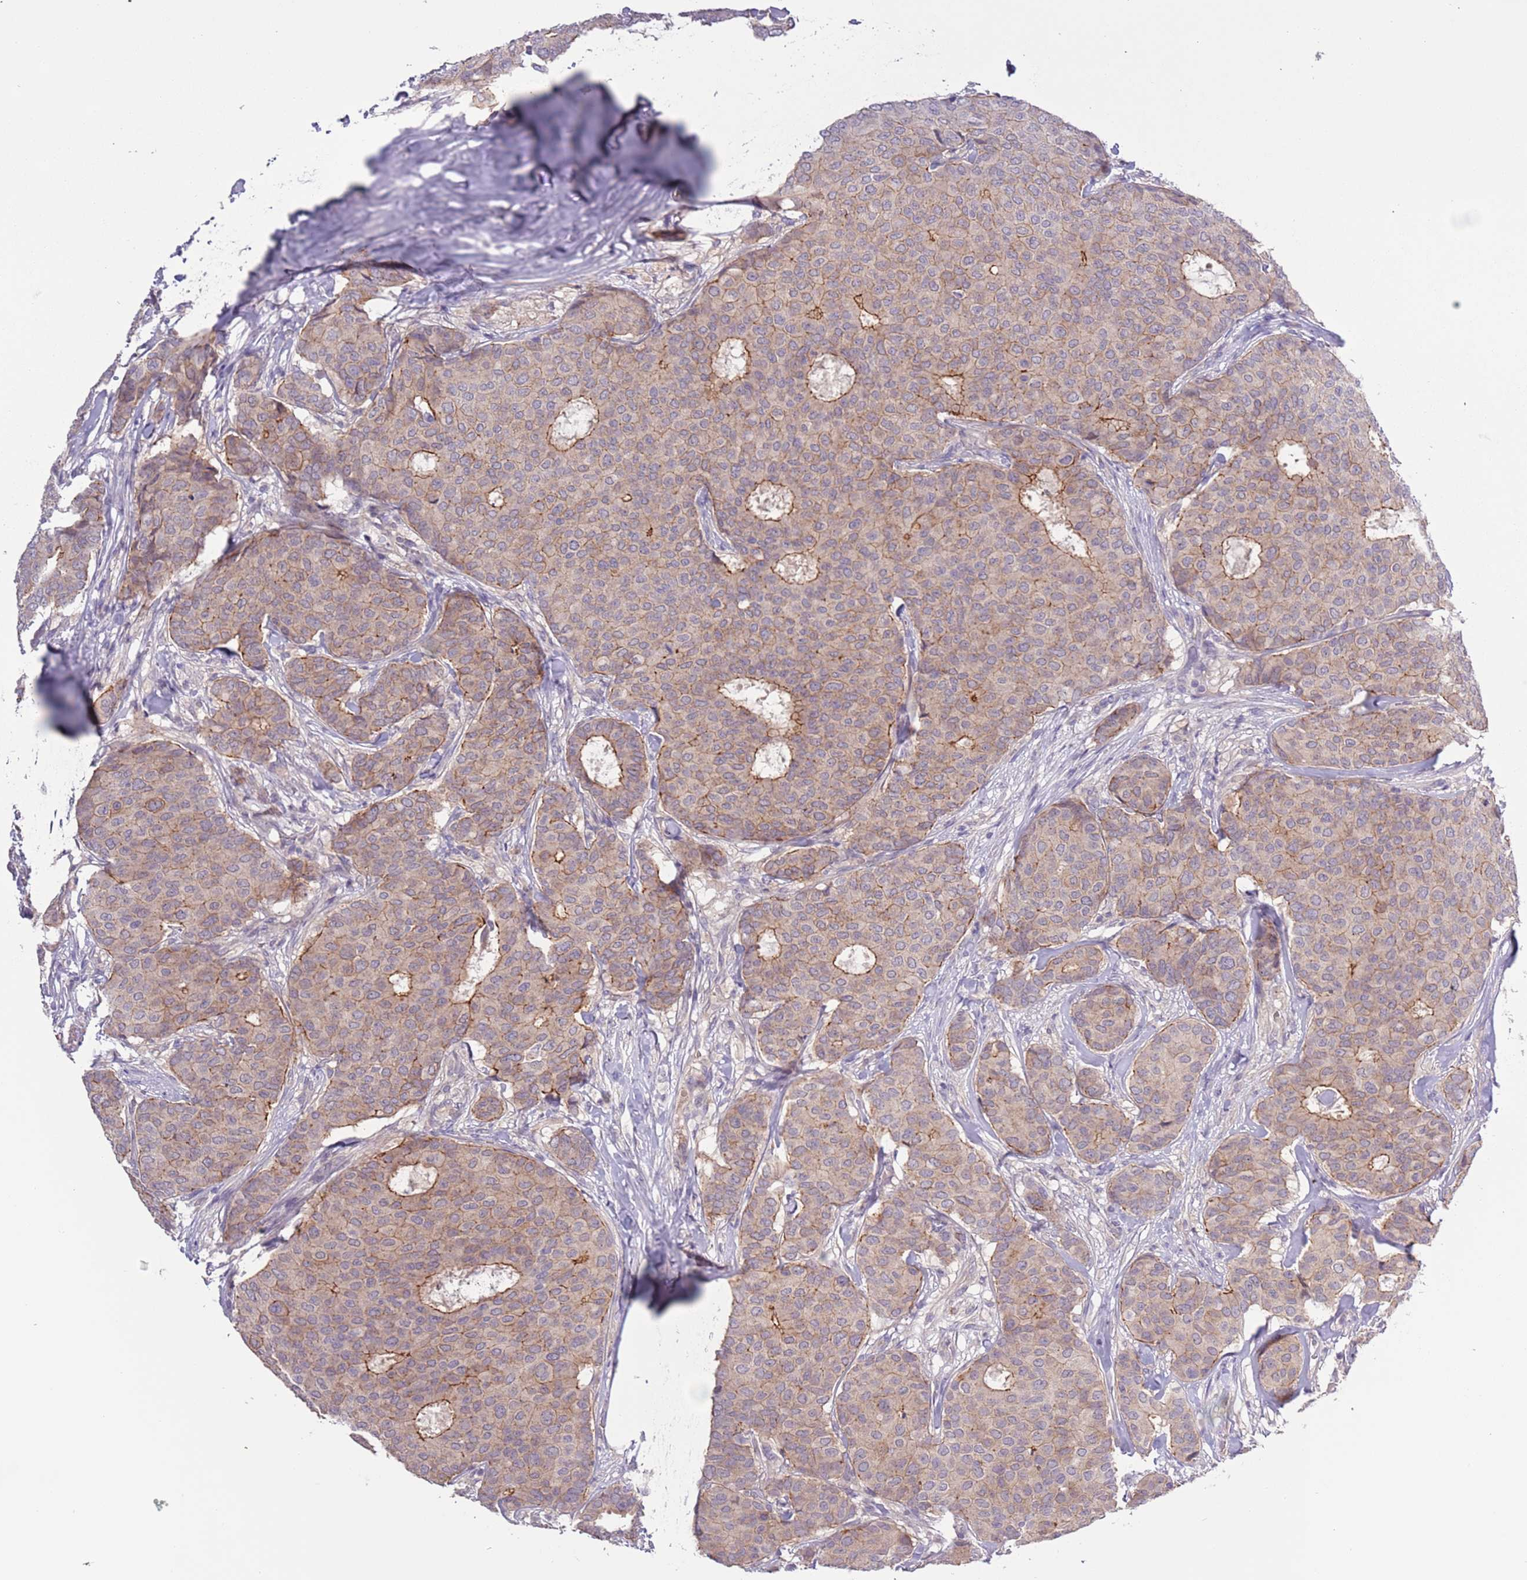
{"staining": {"intensity": "moderate", "quantity": "25%-75%", "location": "cytoplasmic/membranous"}, "tissue": "breast cancer", "cell_type": "Tumor cells", "image_type": "cancer", "snomed": [{"axis": "morphology", "description": "Duct carcinoma"}, {"axis": "topography", "description": "Breast"}], "caption": "Protein analysis of breast cancer (invasive ductal carcinoma) tissue demonstrates moderate cytoplasmic/membranous positivity in about 25%-75% of tumor cells. Using DAB (brown) and hematoxylin (blue) stains, captured at high magnification using brightfield microscopy.", "gene": "SHROOM3", "patient": {"sex": "female", "age": 75}}